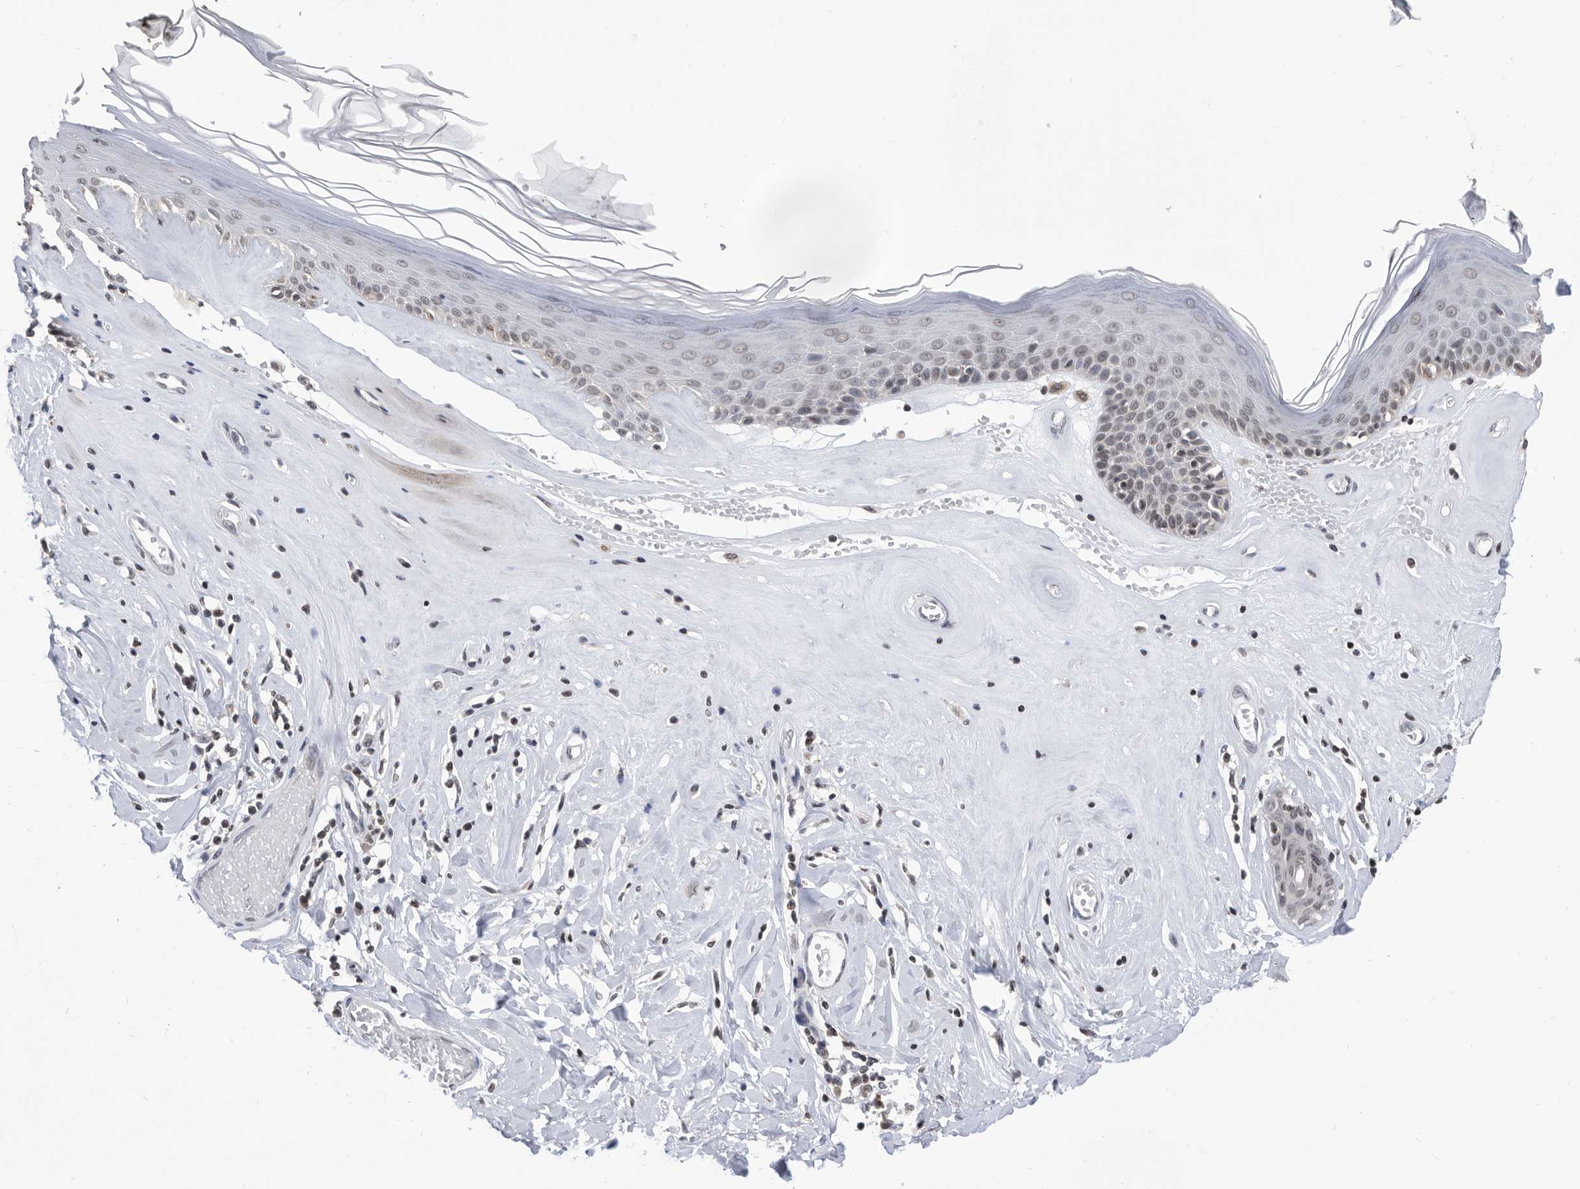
{"staining": {"intensity": "moderate", "quantity": "25%-75%", "location": "nuclear"}, "tissue": "skin", "cell_type": "Epidermal cells", "image_type": "normal", "snomed": [{"axis": "morphology", "description": "Normal tissue, NOS"}, {"axis": "morphology", "description": "Inflammation, NOS"}, {"axis": "topography", "description": "Vulva"}], "caption": "IHC (DAB (3,3'-diaminobenzidine)) staining of unremarkable skin exhibits moderate nuclear protein staining in approximately 25%-75% of epidermal cells.", "gene": "TSTD1", "patient": {"sex": "female", "age": 84}}